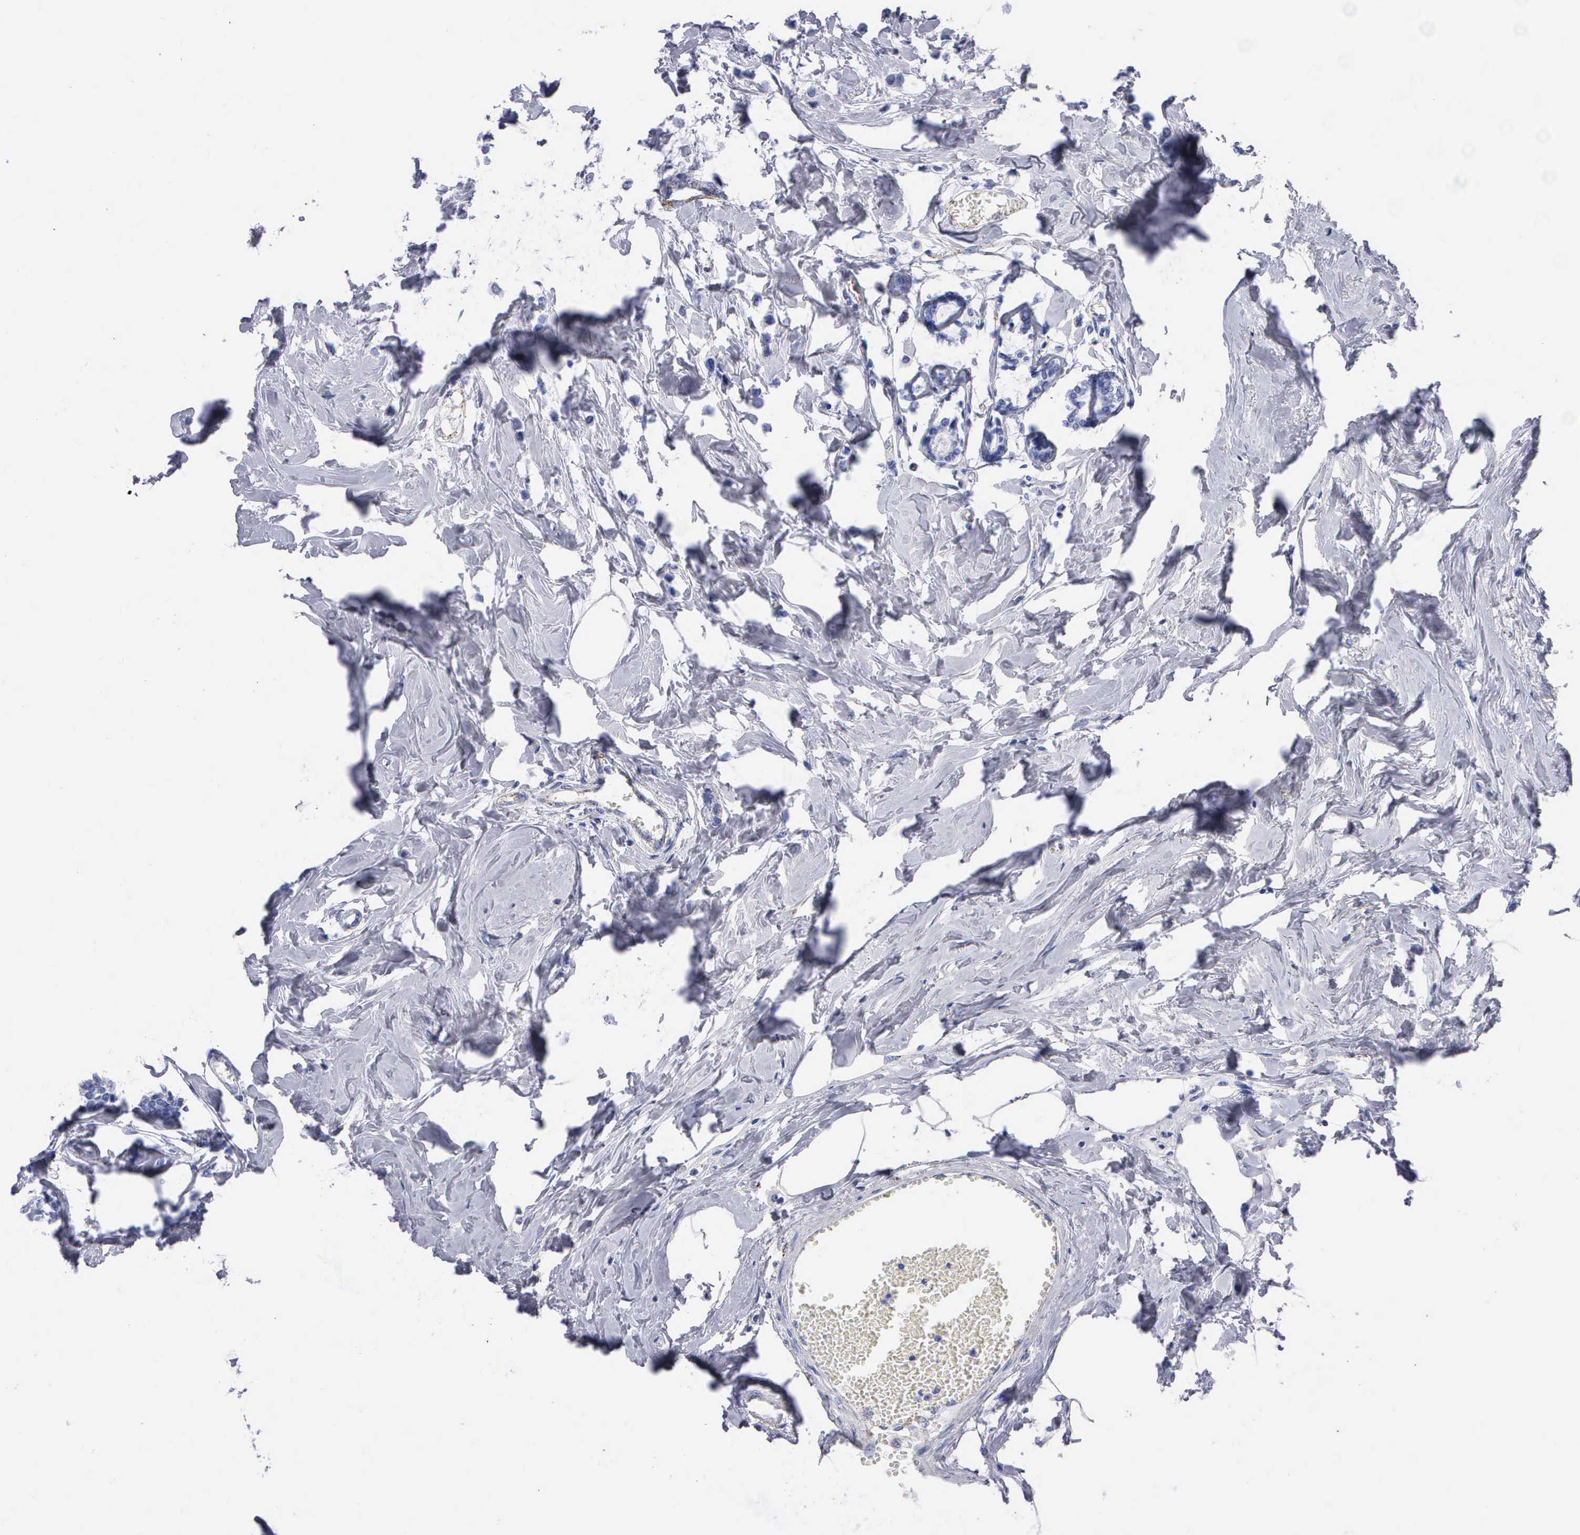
{"staining": {"intensity": "negative", "quantity": "none", "location": "none"}, "tissue": "breast cancer", "cell_type": "Tumor cells", "image_type": "cancer", "snomed": [{"axis": "morphology", "description": "Lobular carcinoma"}, {"axis": "topography", "description": "Breast"}], "caption": "Image shows no significant protein positivity in tumor cells of breast lobular carcinoma.", "gene": "CTSL", "patient": {"sex": "female", "age": 51}}